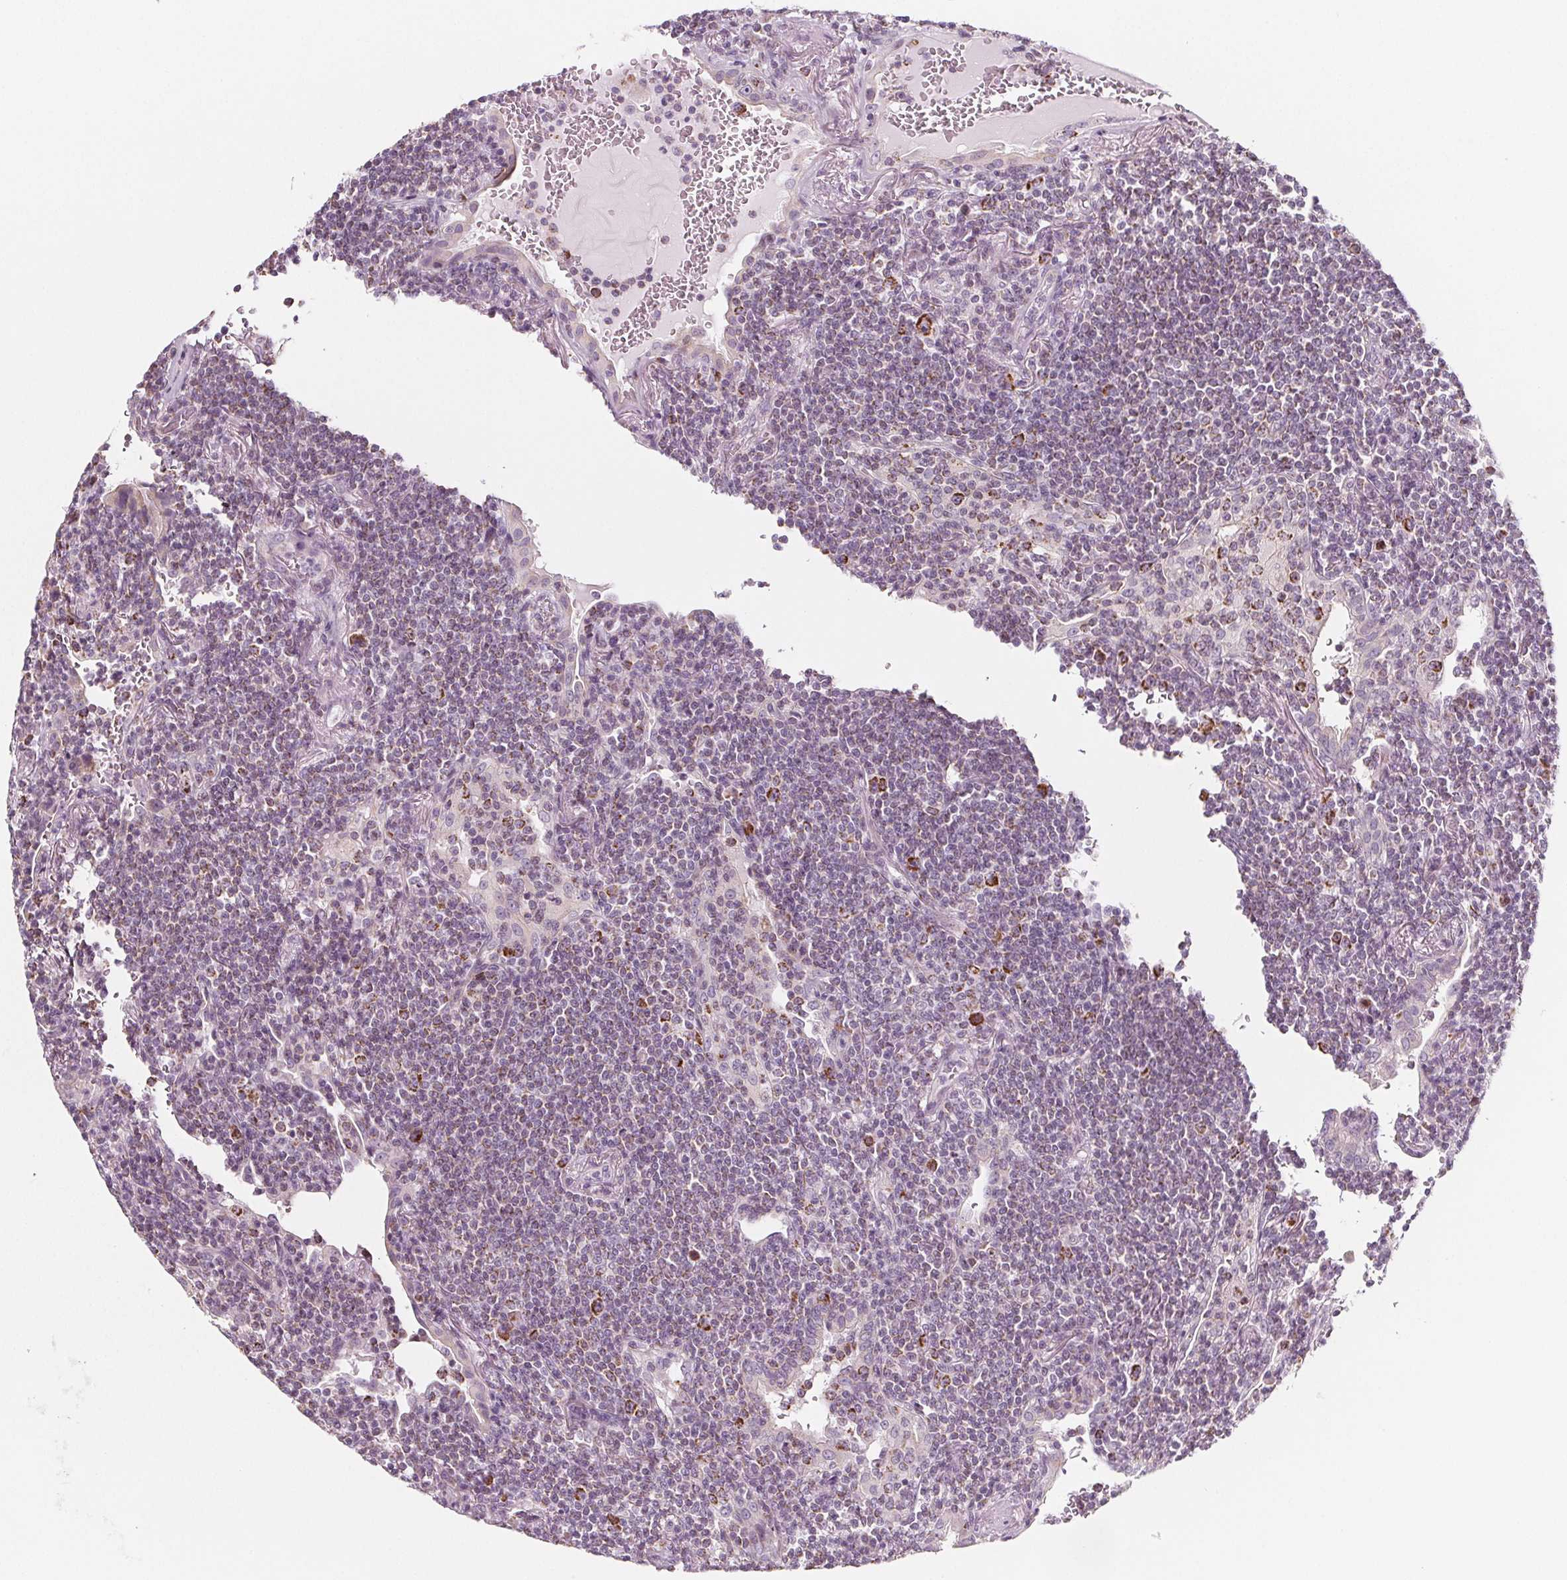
{"staining": {"intensity": "negative", "quantity": "none", "location": "none"}, "tissue": "lymphoma", "cell_type": "Tumor cells", "image_type": "cancer", "snomed": [{"axis": "morphology", "description": "Malignant lymphoma, non-Hodgkin's type, Low grade"}, {"axis": "topography", "description": "Lung"}], "caption": "The photomicrograph exhibits no staining of tumor cells in low-grade malignant lymphoma, non-Hodgkin's type.", "gene": "IL17C", "patient": {"sex": "female", "age": 71}}